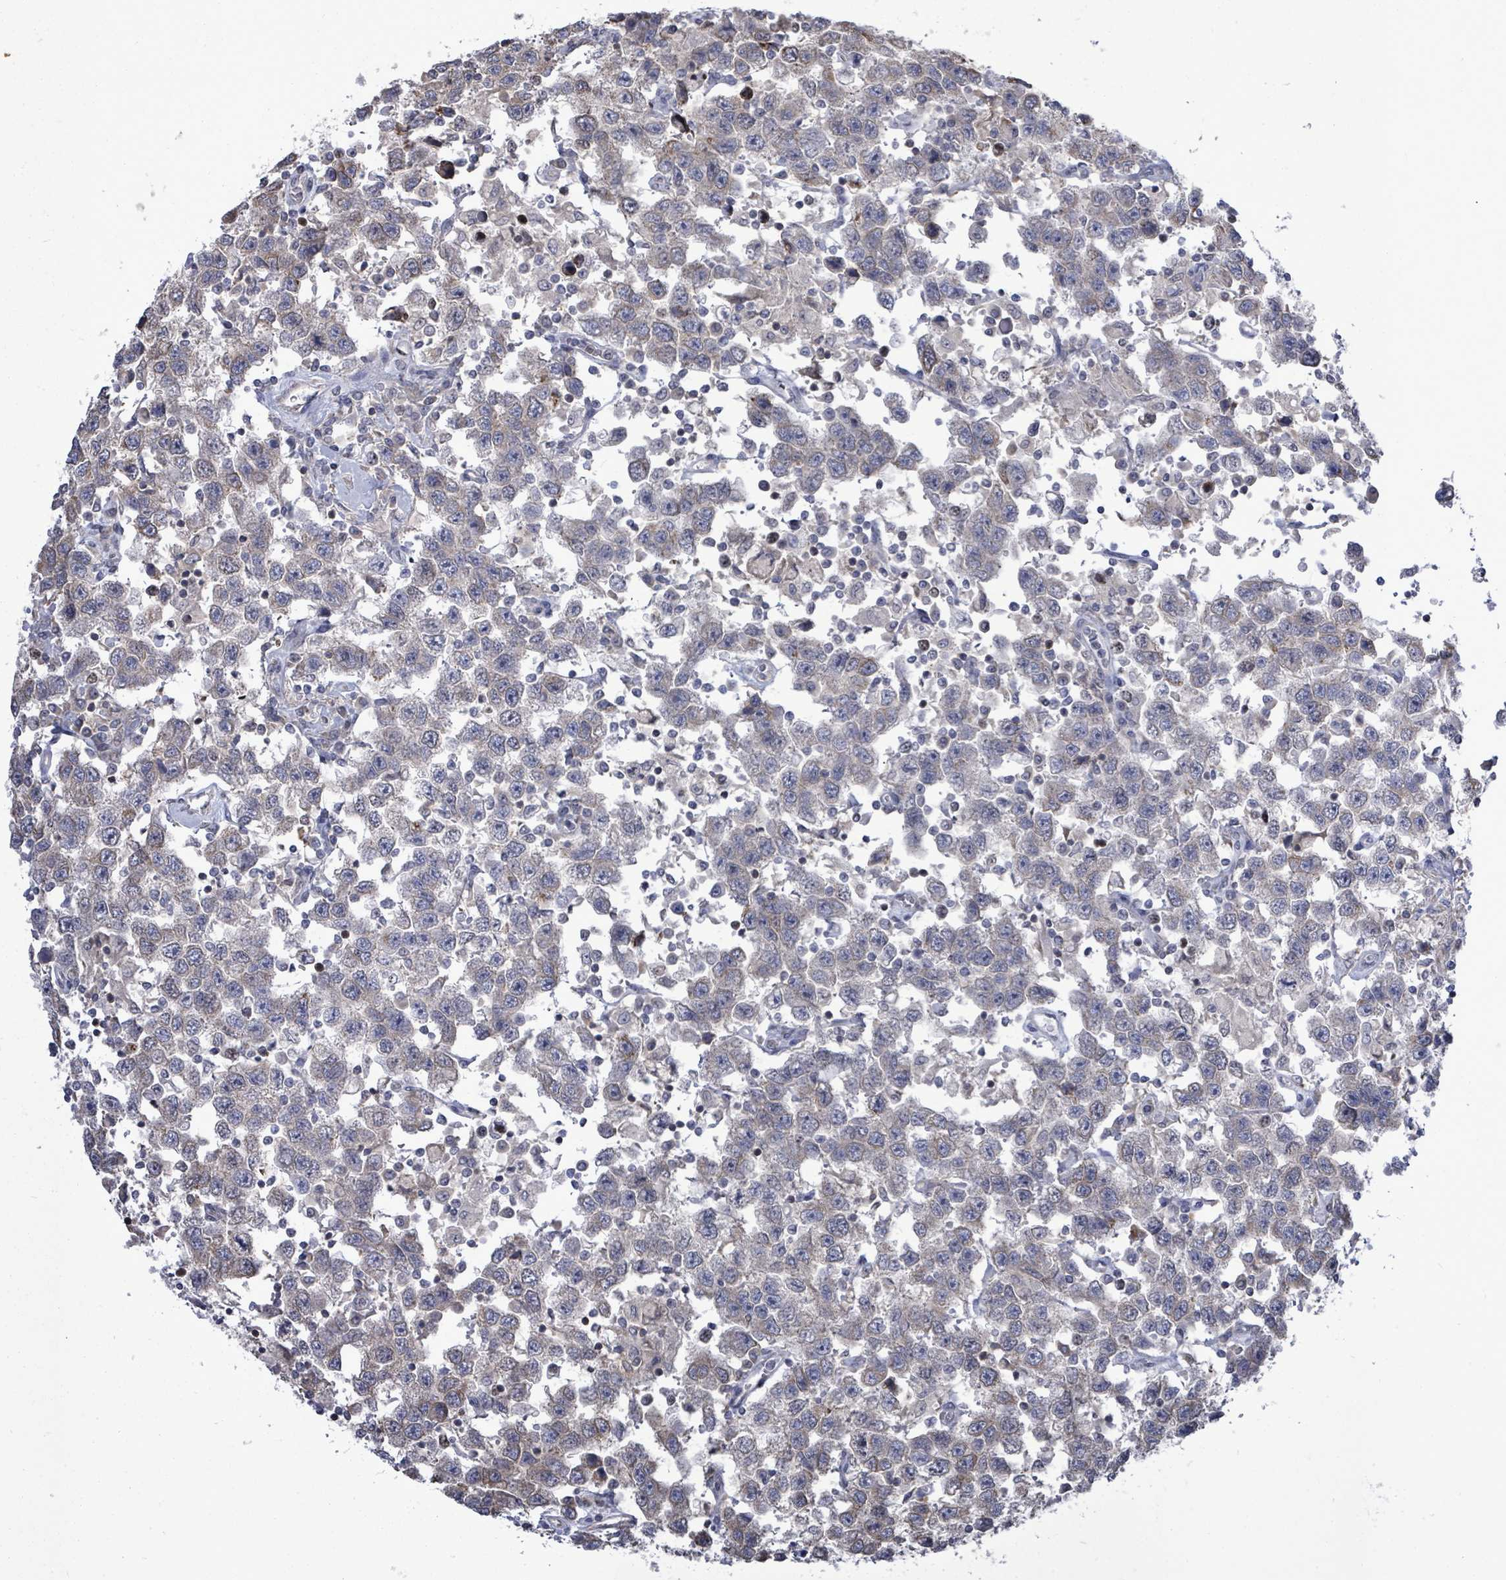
{"staining": {"intensity": "negative", "quantity": "none", "location": "none"}, "tissue": "testis cancer", "cell_type": "Tumor cells", "image_type": "cancer", "snomed": [{"axis": "morphology", "description": "Seminoma, NOS"}, {"axis": "topography", "description": "Testis"}], "caption": "Seminoma (testis) stained for a protein using IHC demonstrates no staining tumor cells.", "gene": "PAPSS1", "patient": {"sex": "male", "age": 41}}